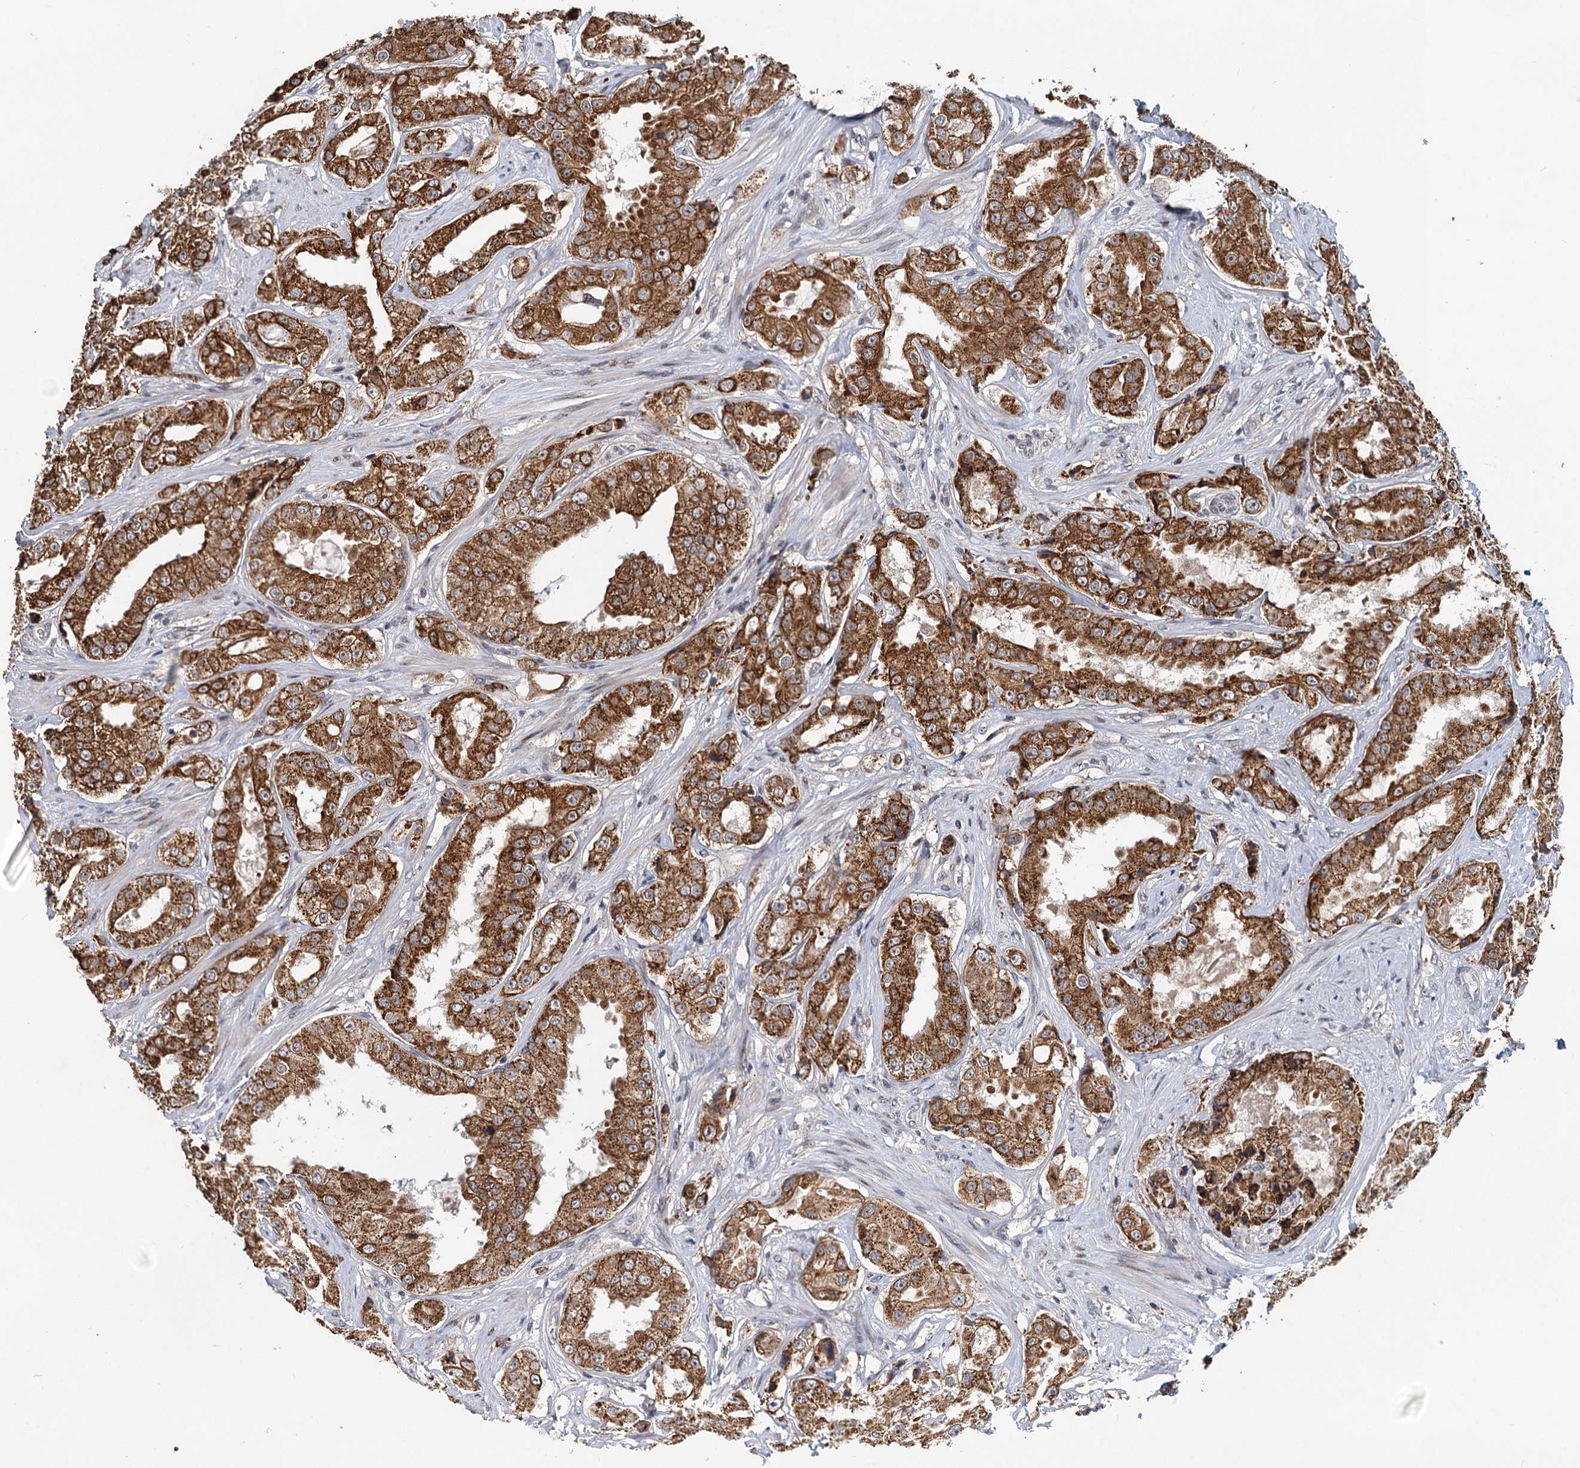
{"staining": {"intensity": "strong", "quantity": ">75%", "location": "cytoplasmic/membranous"}, "tissue": "prostate cancer", "cell_type": "Tumor cells", "image_type": "cancer", "snomed": [{"axis": "morphology", "description": "Adenocarcinoma, High grade"}, {"axis": "topography", "description": "Prostate"}], "caption": "Strong cytoplasmic/membranous staining for a protein is identified in approximately >75% of tumor cells of prostate cancer using IHC.", "gene": "RITA1", "patient": {"sex": "male", "age": 73}}